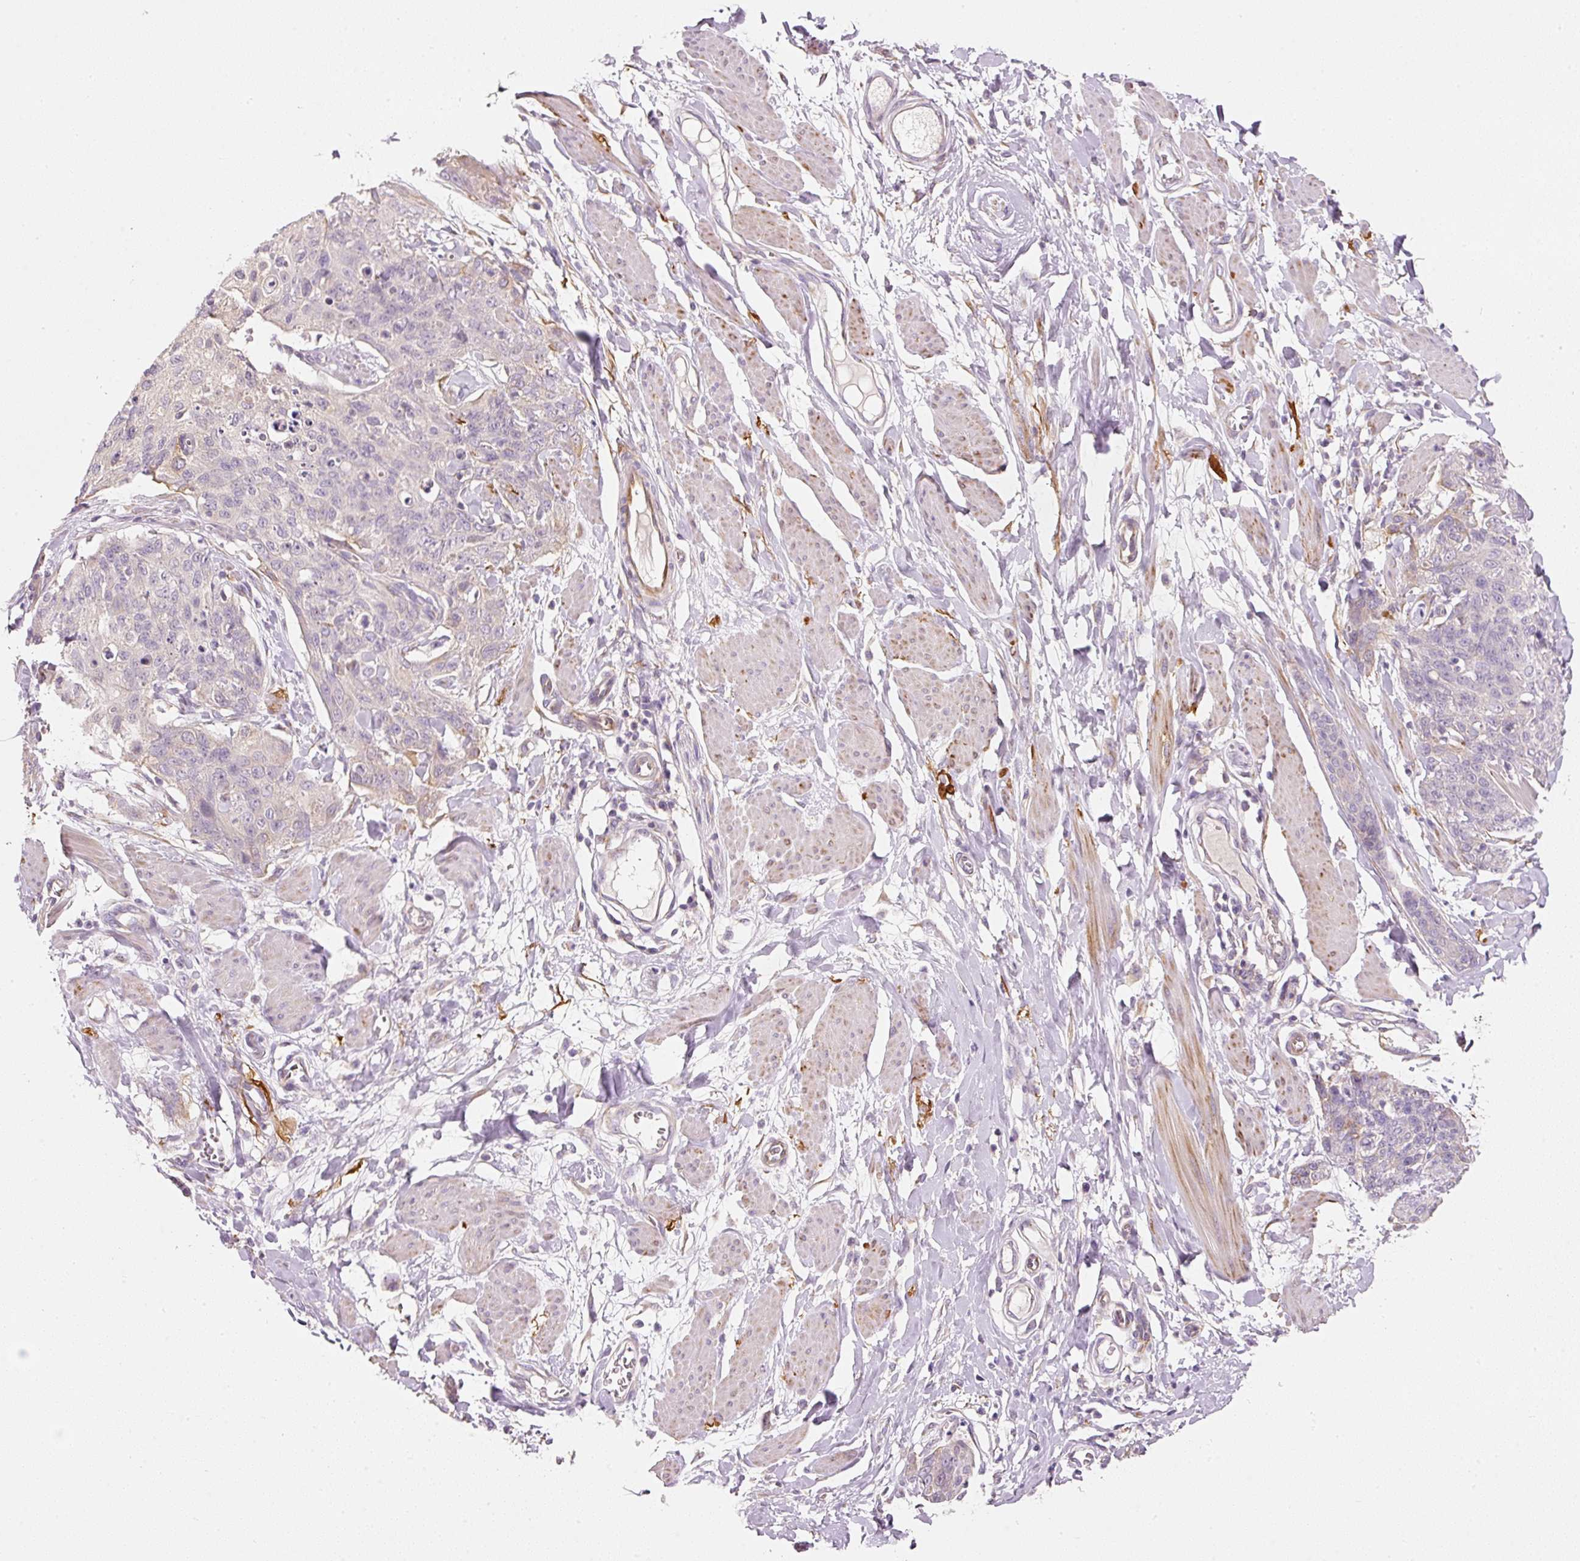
{"staining": {"intensity": "negative", "quantity": "none", "location": "none"}, "tissue": "skin cancer", "cell_type": "Tumor cells", "image_type": "cancer", "snomed": [{"axis": "morphology", "description": "Squamous cell carcinoma, NOS"}, {"axis": "topography", "description": "Skin"}, {"axis": "topography", "description": "Vulva"}], "caption": "Tumor cells show no significant positivity in skin cancer (squamous cell carcinoma).", "gene": "RNF167", "patient": {"sex": "female", "age": 85}}